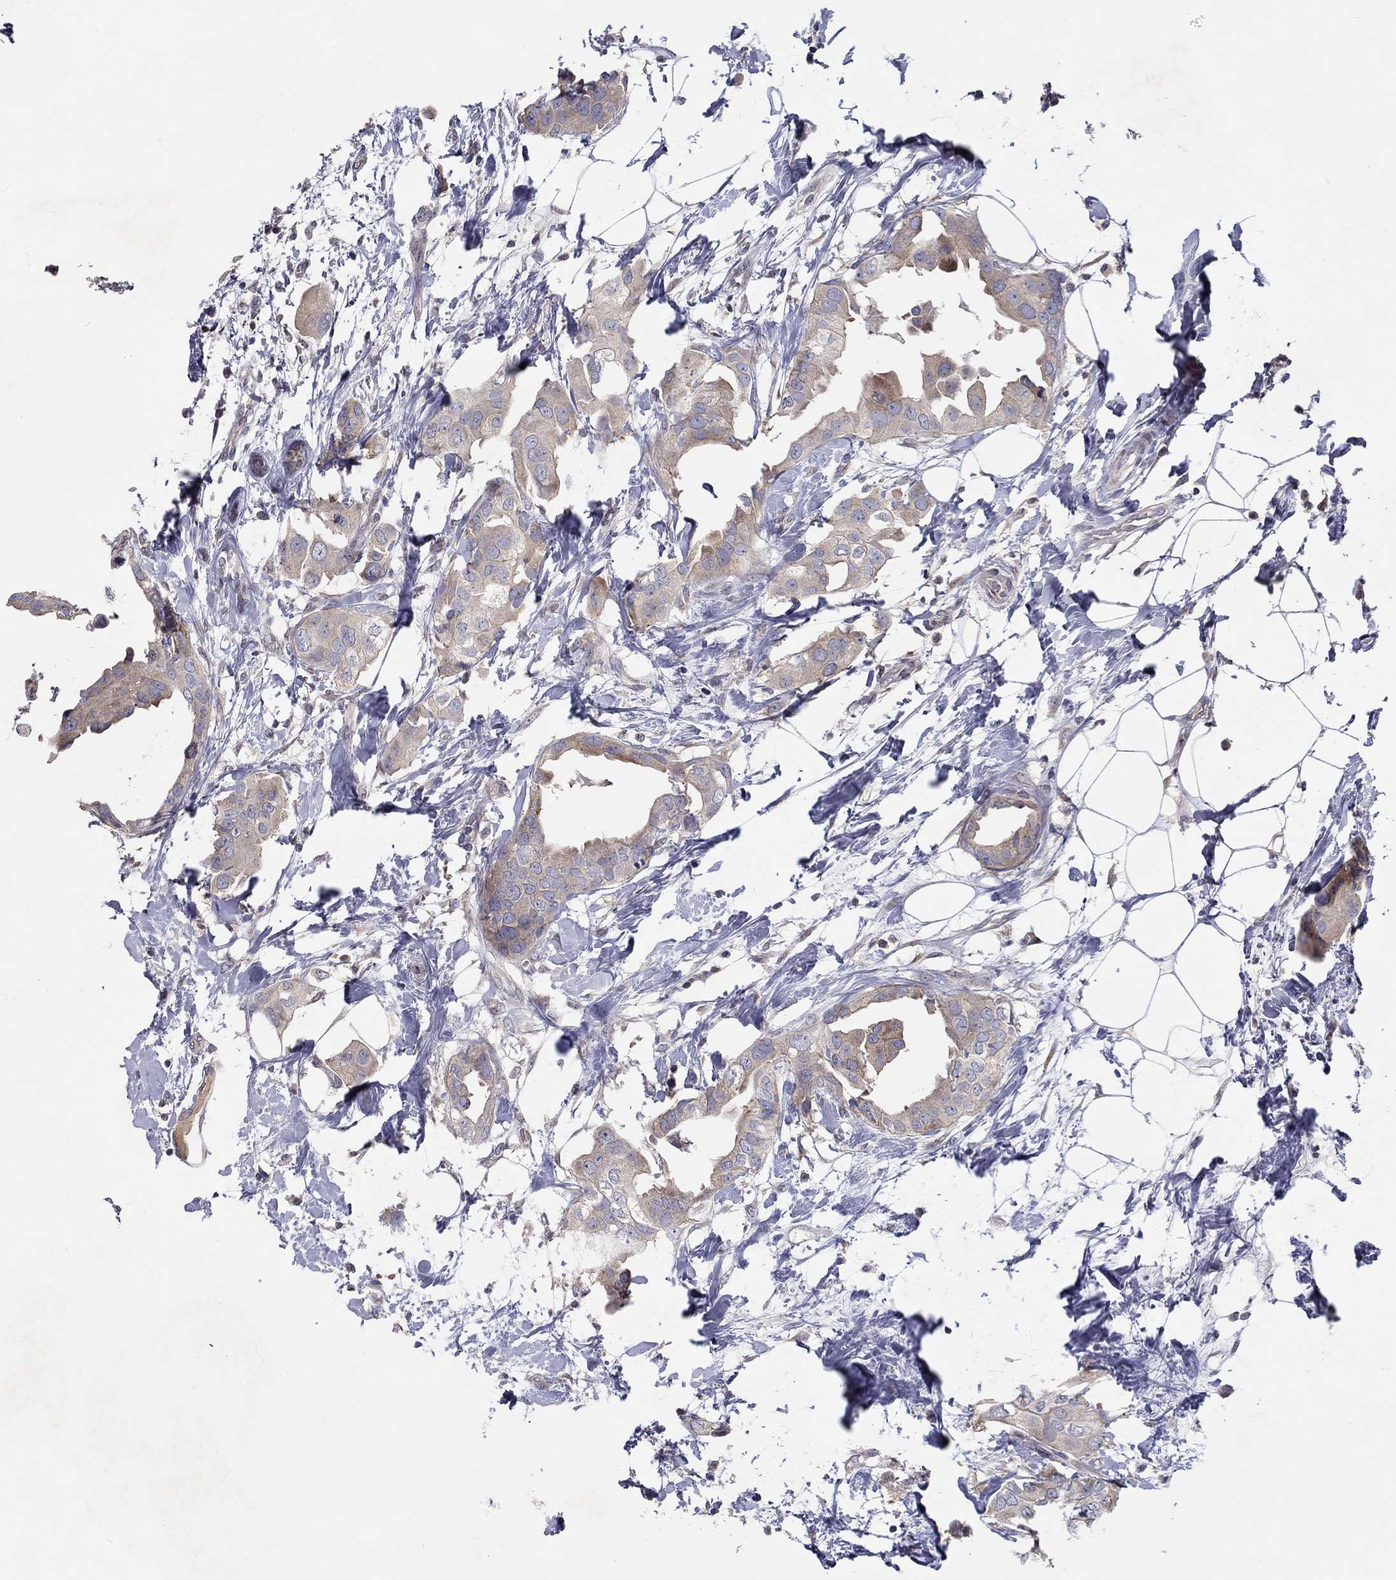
{"staining": {"intensity": "weak", "quantity": "25%-75%", "location": "cytoplasmic/membranous"}, "tissue": "breast cancer", "cell_type": "Tumor cells", "image_type": "cancer", "snomed": [{"axis": "morphology", "description": "Normal tissue, NOS"}, {"axis": "morphology", "description": "Duct carcinoma"}, {"axis": "topography", "description": "Breast"}], "caption": "The image shows immunohistochemical staining of breast cancer (infiltrating ductal carcinoma). There is weak cytoplasmic/membranous staining is present in about 25%-75% of tumor cells. Using DAB (3,3'-diaminobenzidine) (brown) and hematoxylin (blue) stains, captured at high magnification using brightfield microscopy.", "gene": "CETN3", "patient": {"sex": "female", "age": 40}}